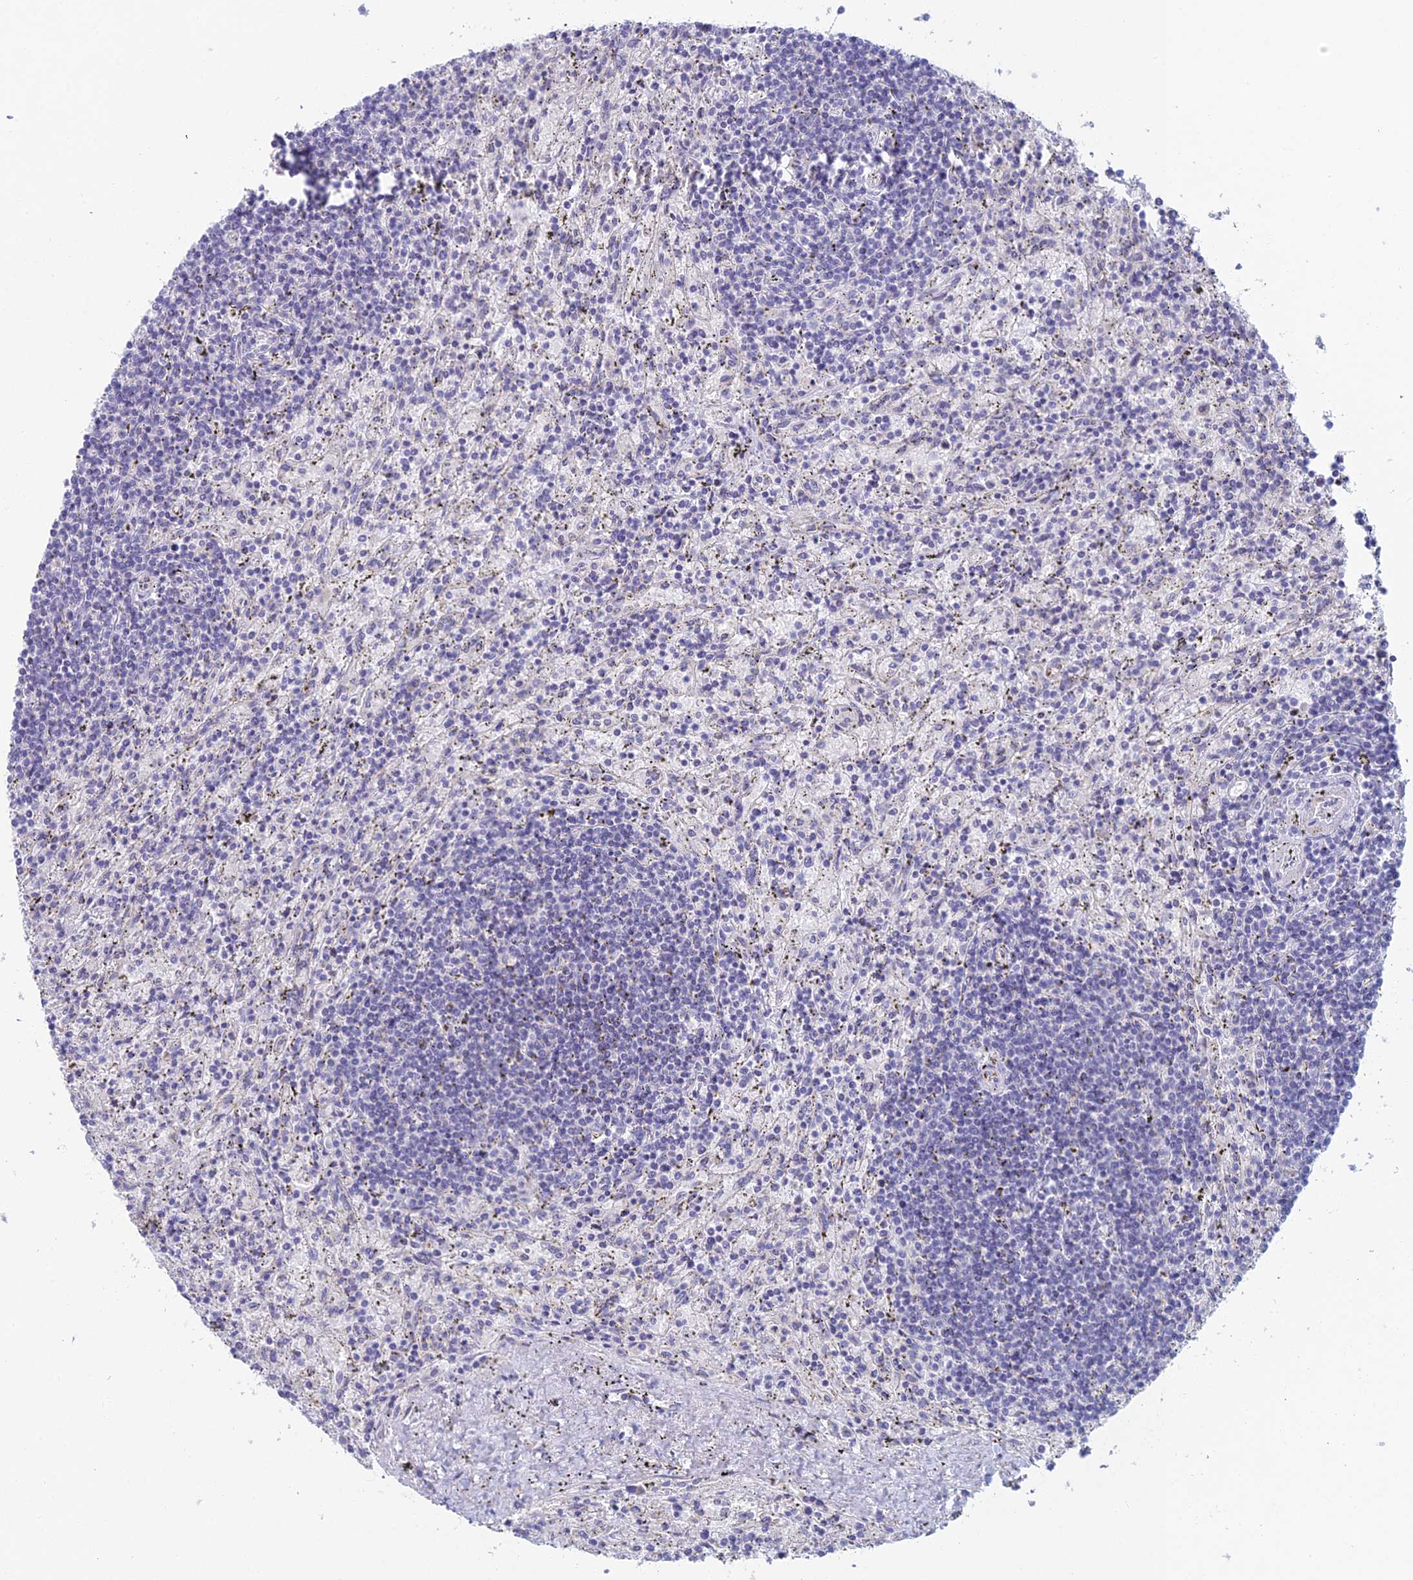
{"staining": {"intensity": "negative", "quantity": "none", "location": "none"}, "tissue": "lymphoma", "cell_type": "Tumor cells", "image_type": "cancer", "snomed": [{"axis": "morphology", "description": "Malignant lymphoma, non-Hodgkin's type, Low grade"}, {"axis": "topography", "description": "Spleen"}], "caption": "This is a micrograph of IHC staining of lymphoma, which shows no positivity in tumor cells.", "gene": "FERD3L", "patient": {"sex": "male", "age": 76}}